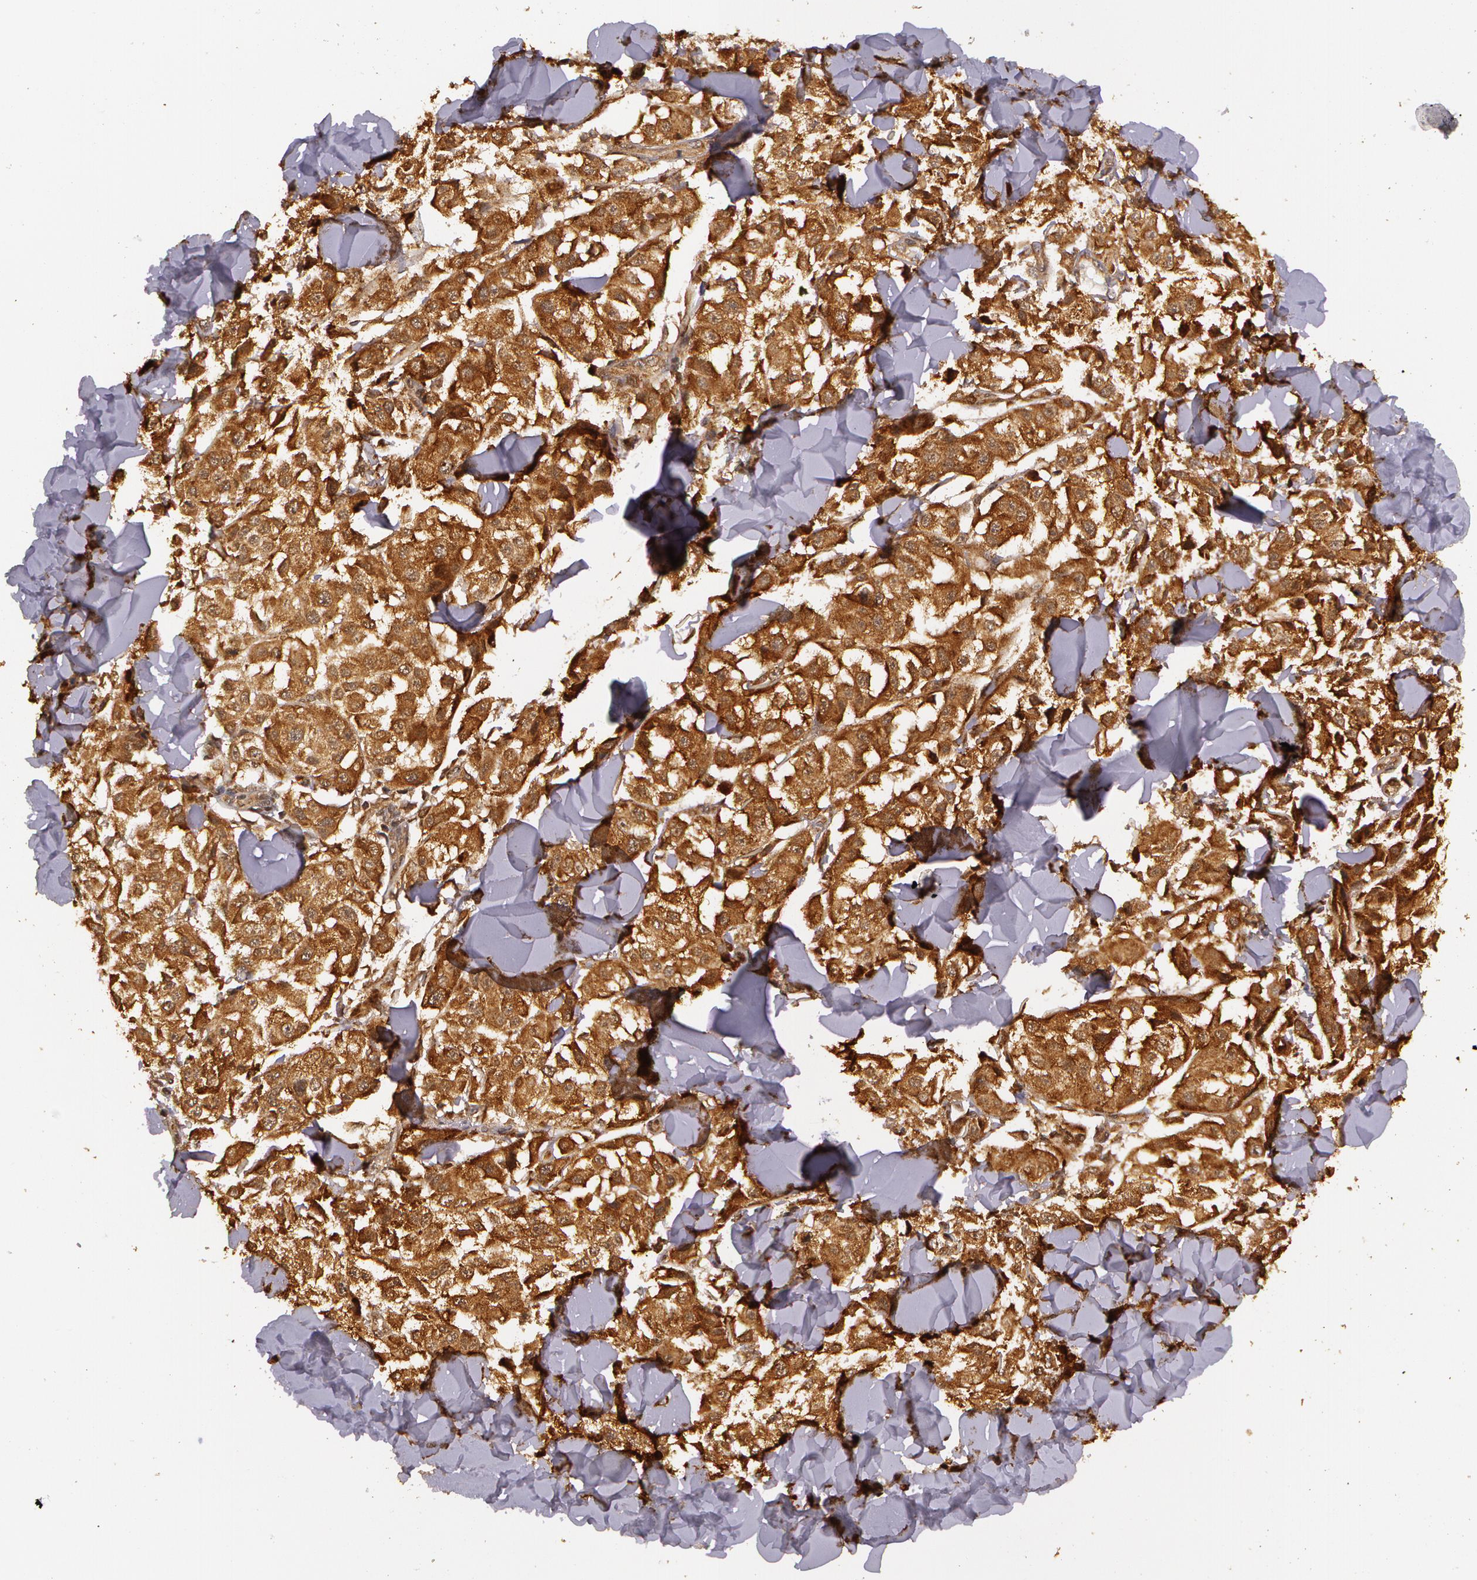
{"staining": {"intensity": "strong", "quantity": ">75%", "location": "cytoplasmic/membranous"}, "tissue": "melanoma", "cell_type": "Tumor cells", "image_type": "cancer", "snomed": [{"axis": "morphology", "description": "Malignant melanoma, NOS"}, {"axis": "topography", "description": "Skin"}], "caption": "An immunohistochemistry micrograph of tumor tissue is shown. Protein staining in brown highlights strong cytoplasmic/membranous positivity in melanoma within tumor cells. Nuclei are stained in blue.", "gene": "ASCC2", "patient": {"sex": "female", "age": 64}}